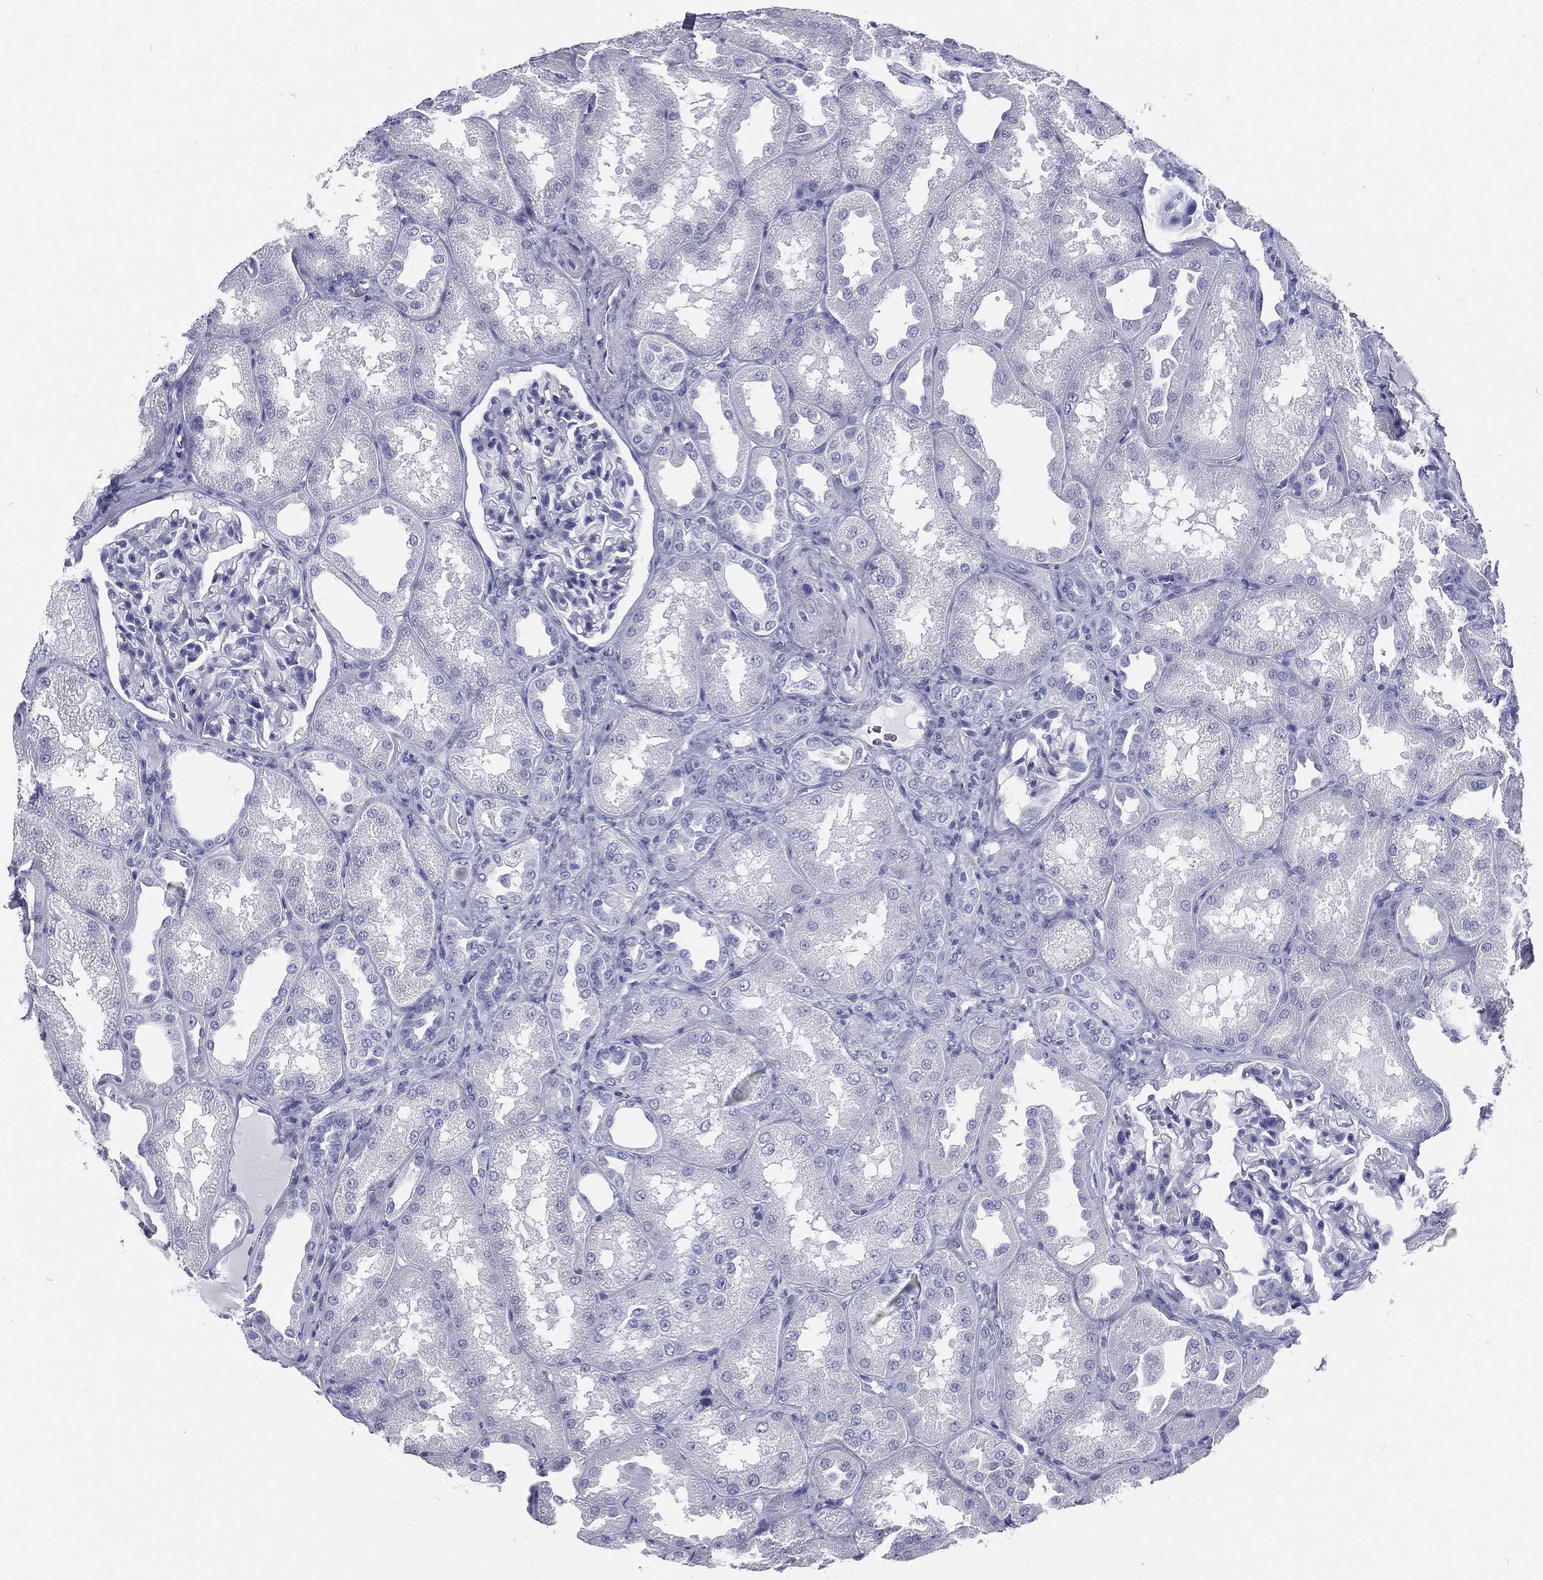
{"staining": {"intensity": "negative", "quantity": "none", "location": "none"}, "tissue": "kidney", "cell_type": "Cells in glomeruli", "image_type": "normal", "snomed": [{"axis": "morphology", "description": "Normal tissue, NOS"}, {"axis": "topography", "description": "Kidney"}], "caption": "Cells in glomeruli show no significant protein positivity in benign kidney. (DAB immunohistochemistry (IHC) with hematoxylin counter stain).", "gene": "RSPH4A", "patient": {"sex": "male", "age": 61}}